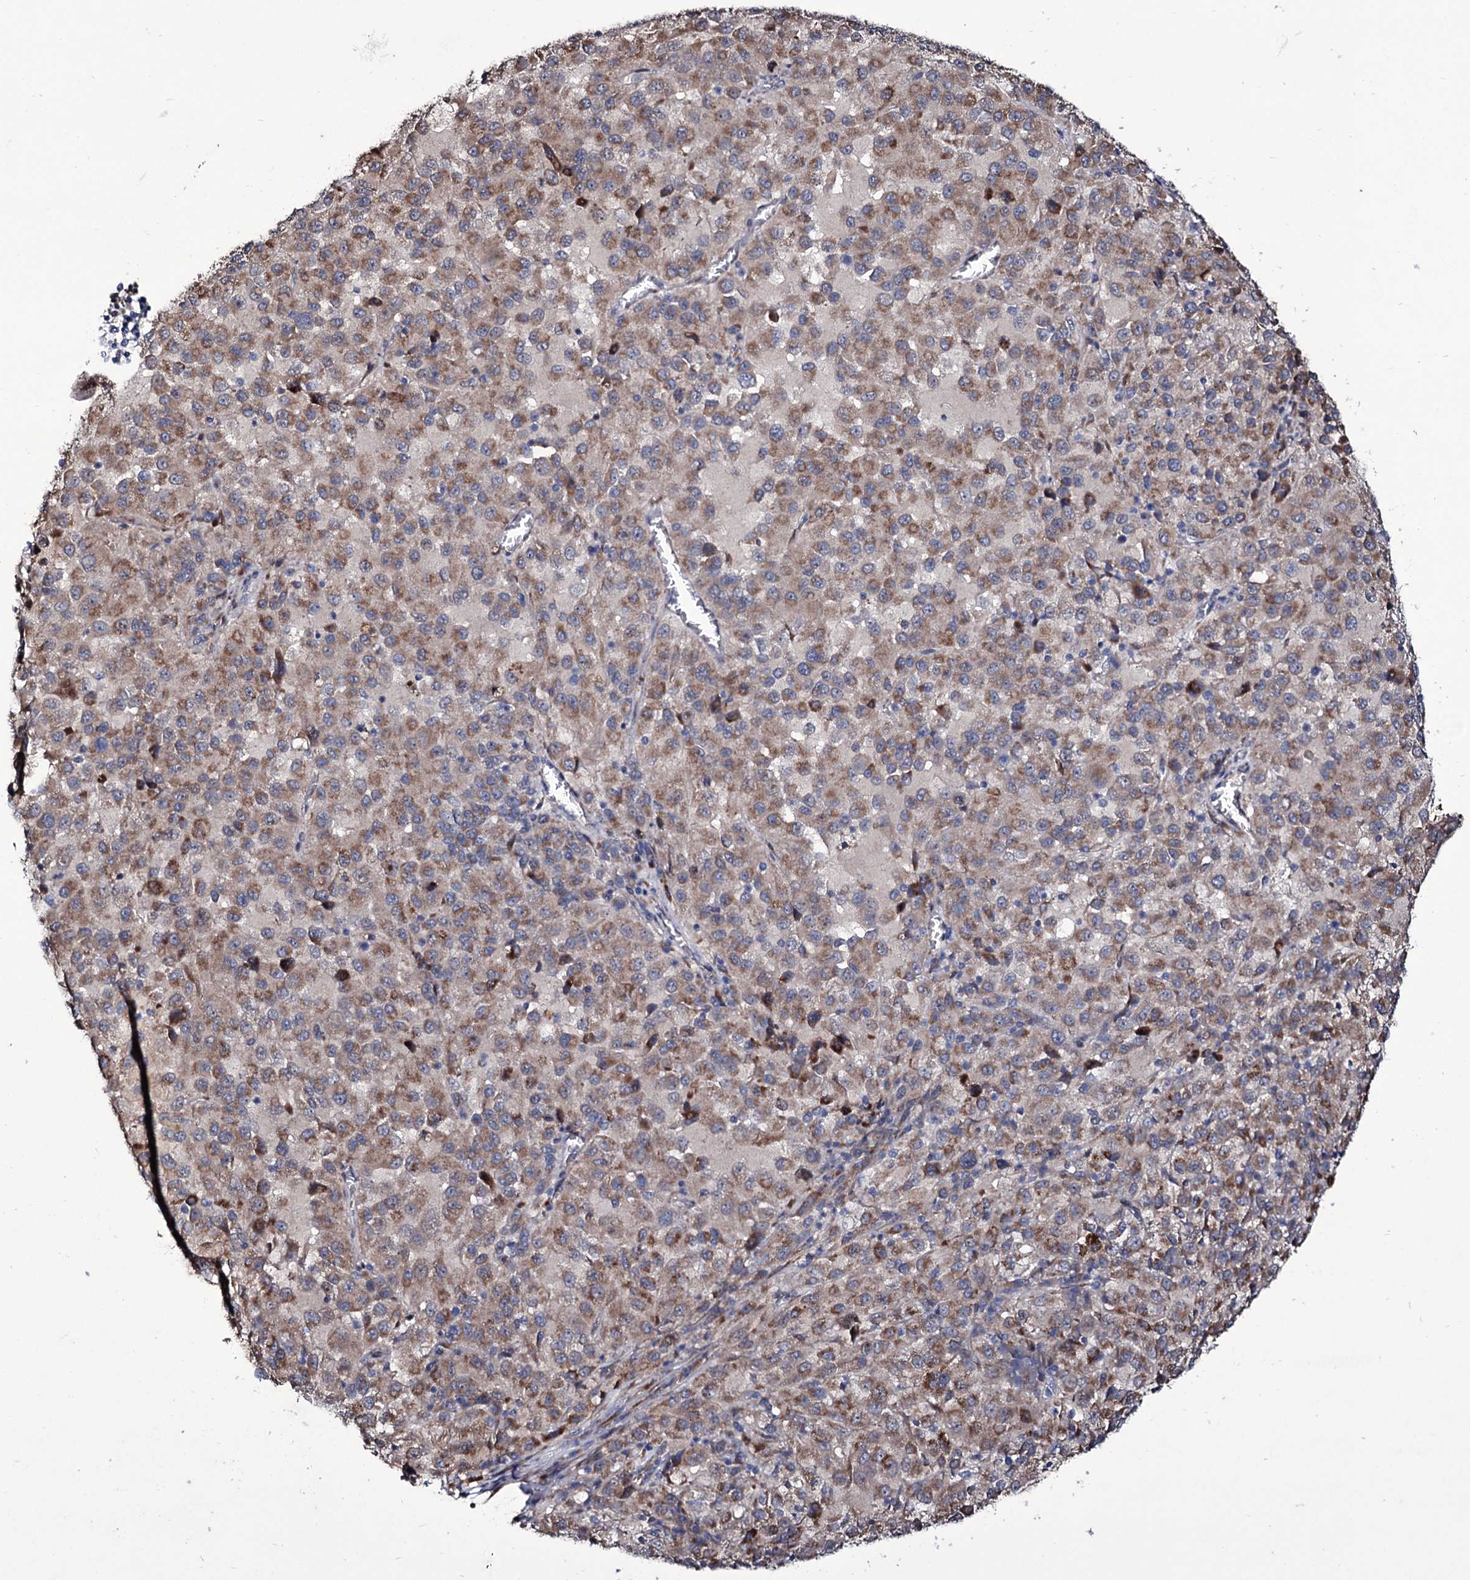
{"staining": {"intensity": "moderate", "quantity": "25%-75%", "location": "cytoplasmic/membranous"}, "tissue": "melanoma", "cell_type": "Tumor cells", "image_type": "cancer", "snomed": [{"axis": "morphology", "description": "Malignant melanoma, Metastatic site"}, {"axis": "topography", "description": "Lung"}], "caption": "Malignant melanoma (metastatic site) stained for a protein reveals moderate cytoplasmic/membranous positivity in tumor cells.", "gene": "TUBGCP5", "patient": {"sex": "male", "age": 64}}